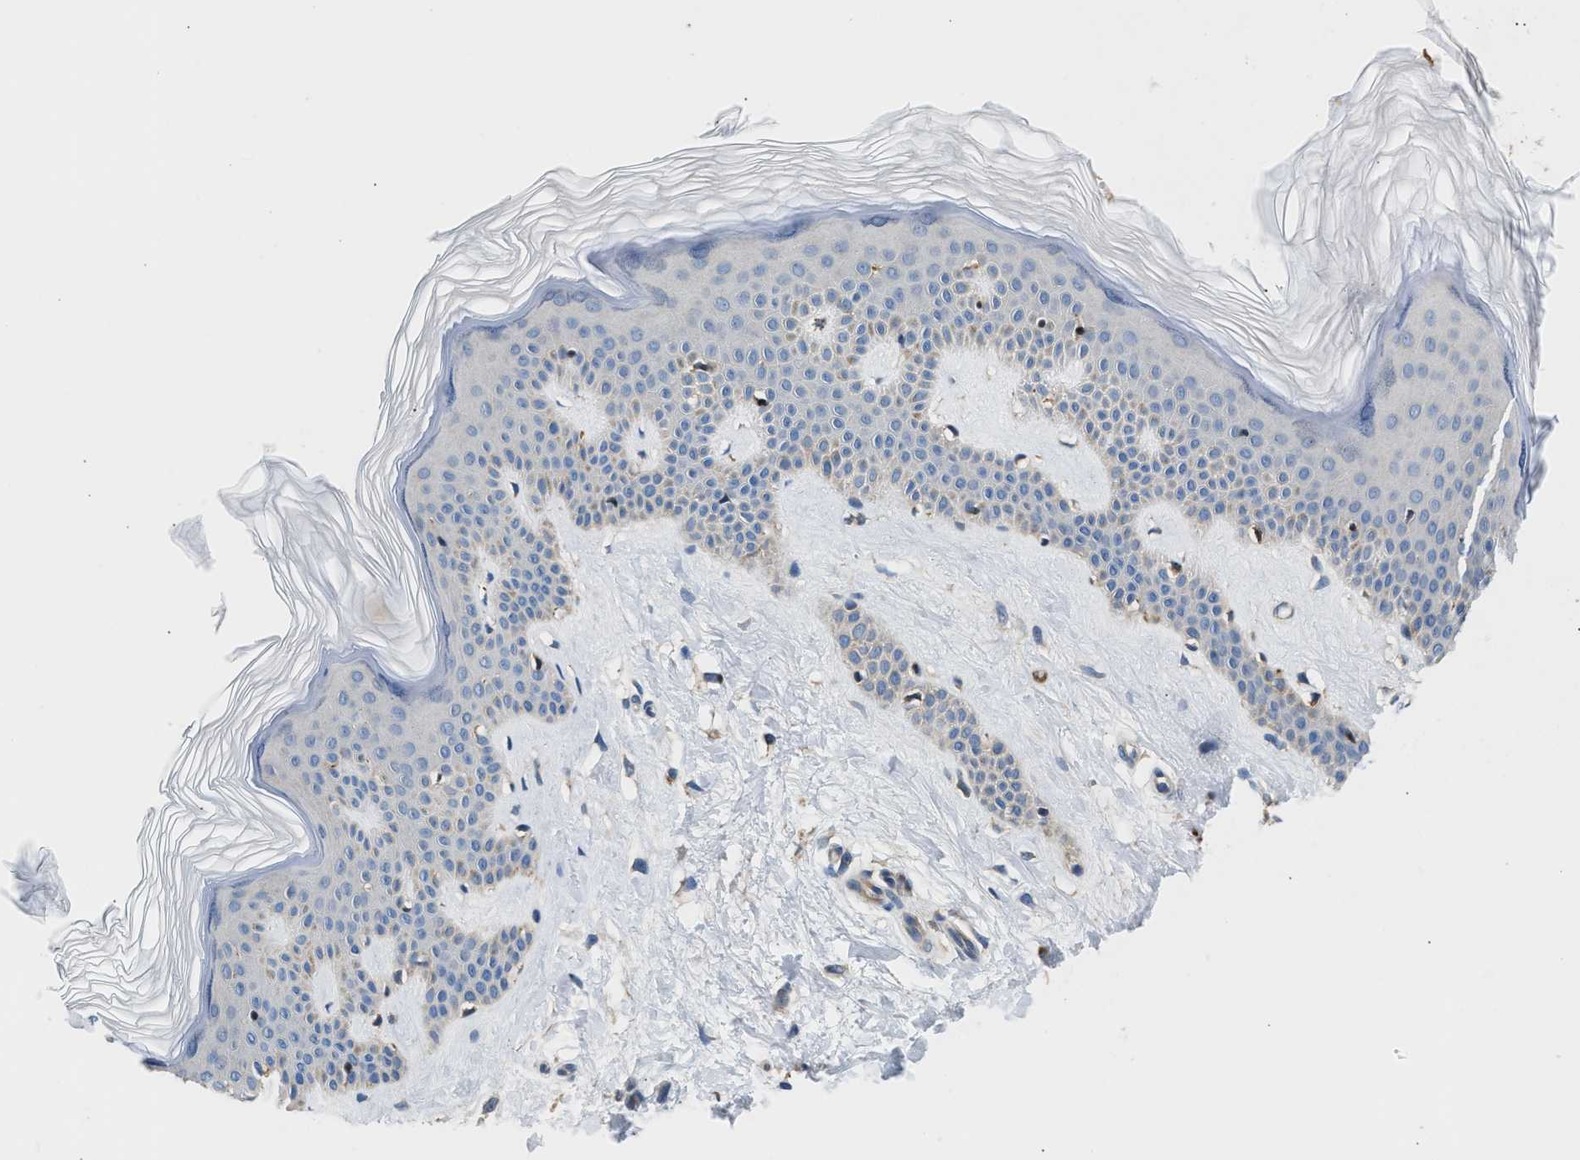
{"staining": {"intensity": "weak", "quantity": ">75%", "location": "cytoplasmic/membranous"}, "tissue": "skin", "cell_type": "Fibroblasts", "image_type": "normal", "snomed": [{"axis": "morphology", "description": "Normal tissue, NOS"}, {"axis": "morphology", "description": "Malignant melanoma, Metastatic site"}, {"axis": "topography", "description": "Skin"}], "caption": "This micrograph displays immunohistochemistry staining of unremarkable human skin, with low weak cytoplasmic/membranous expression in about >75% of fibroblasts.", "gene": "AMZ1", "patient": {"sex": "male", "age": 41}}